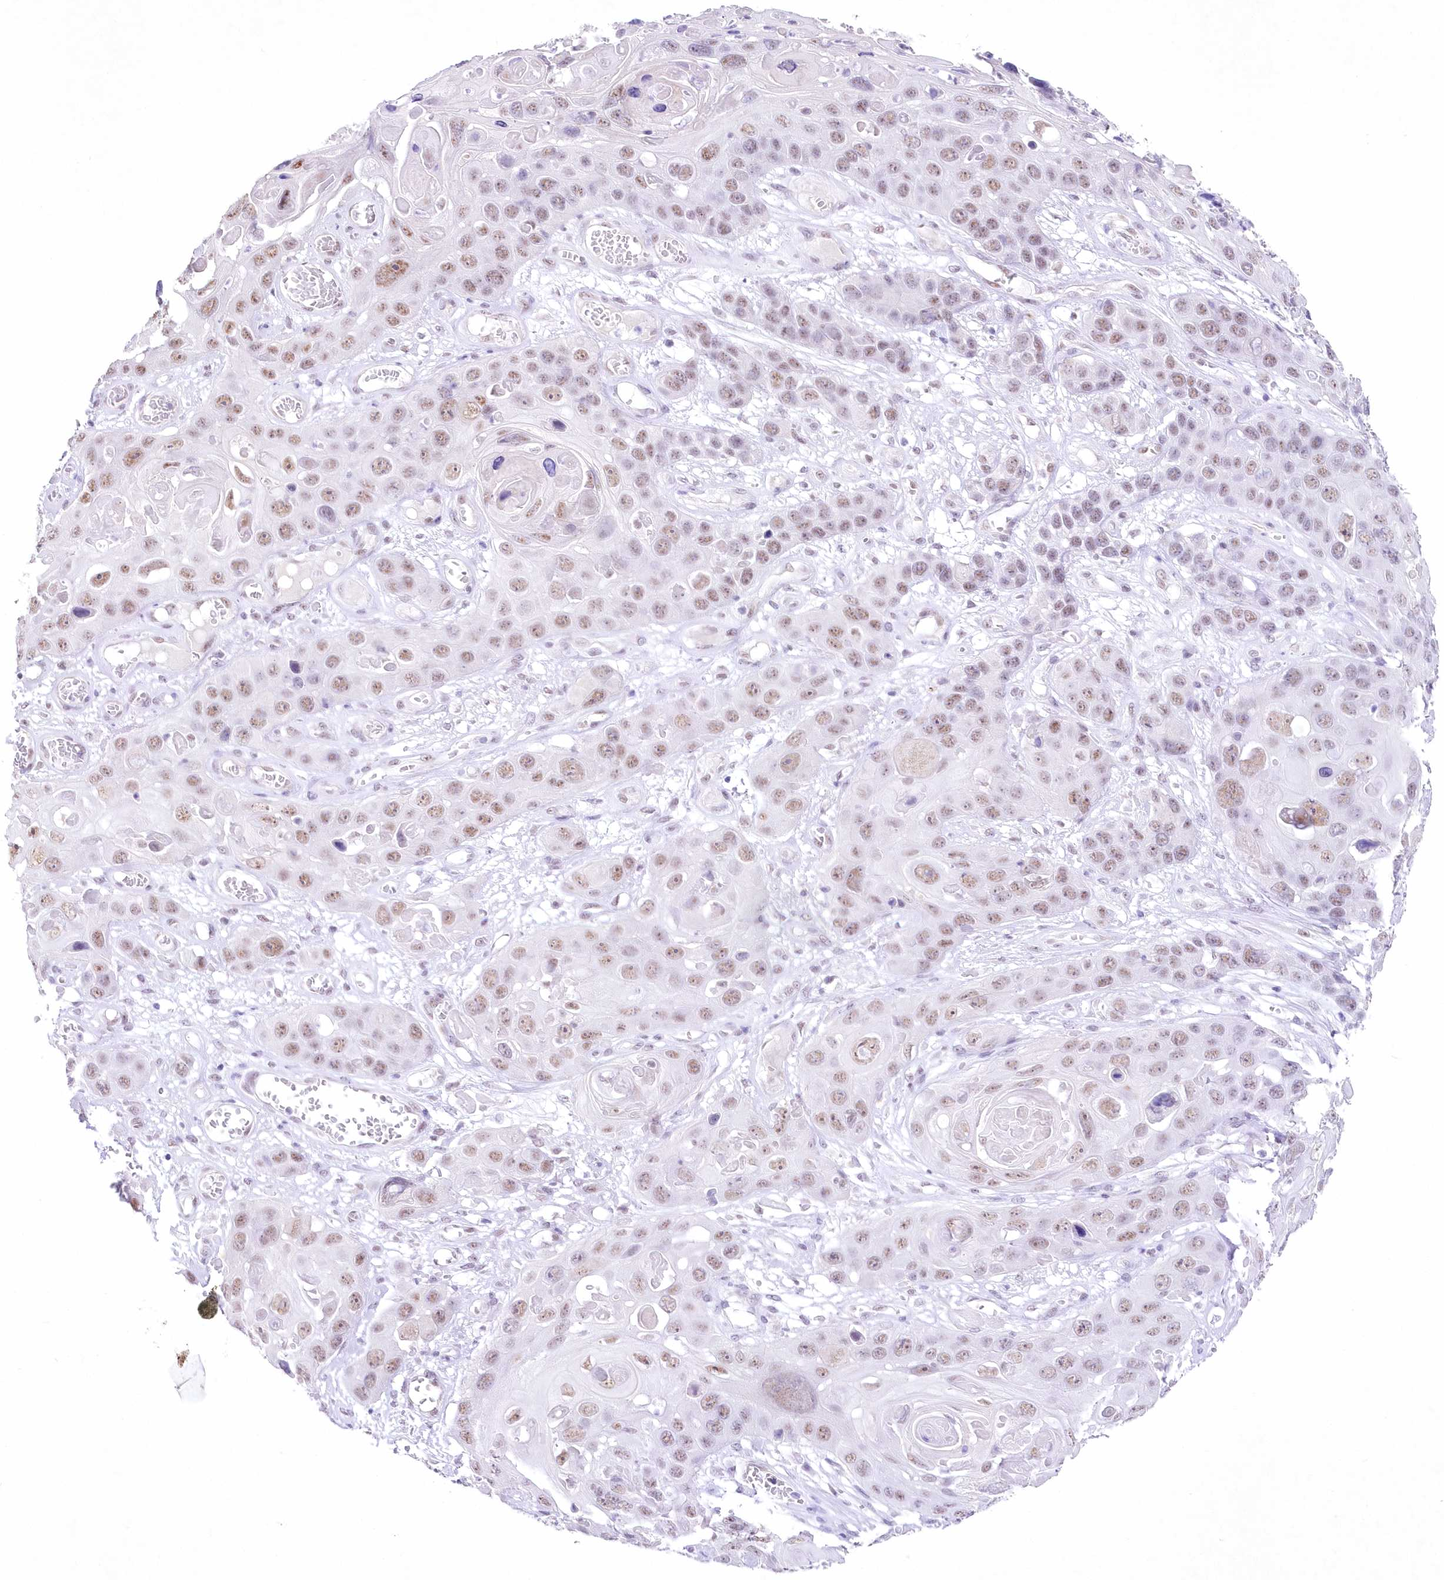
{"staining": {"intensity": "moderate", "quantity": "25%-75%", "location": "nuclear"}, "tissue": "skin cancer", "cell_type": "Tumor cells", "image_type": "cancer", "snomed": [{"axis": "morphology", "description": "Squamous cell carcinoma, NOS"}, {"axis": "topography", "description": "Skin"}], "caption": "Protein staining by immunohistochemistry exhibits moderate nuclear positivity in about 25%-75% of tumor cells in squamous cell carcinoma (skin).", "gene": "RBM27", "patient": {"sex": "male", "age": 55}}